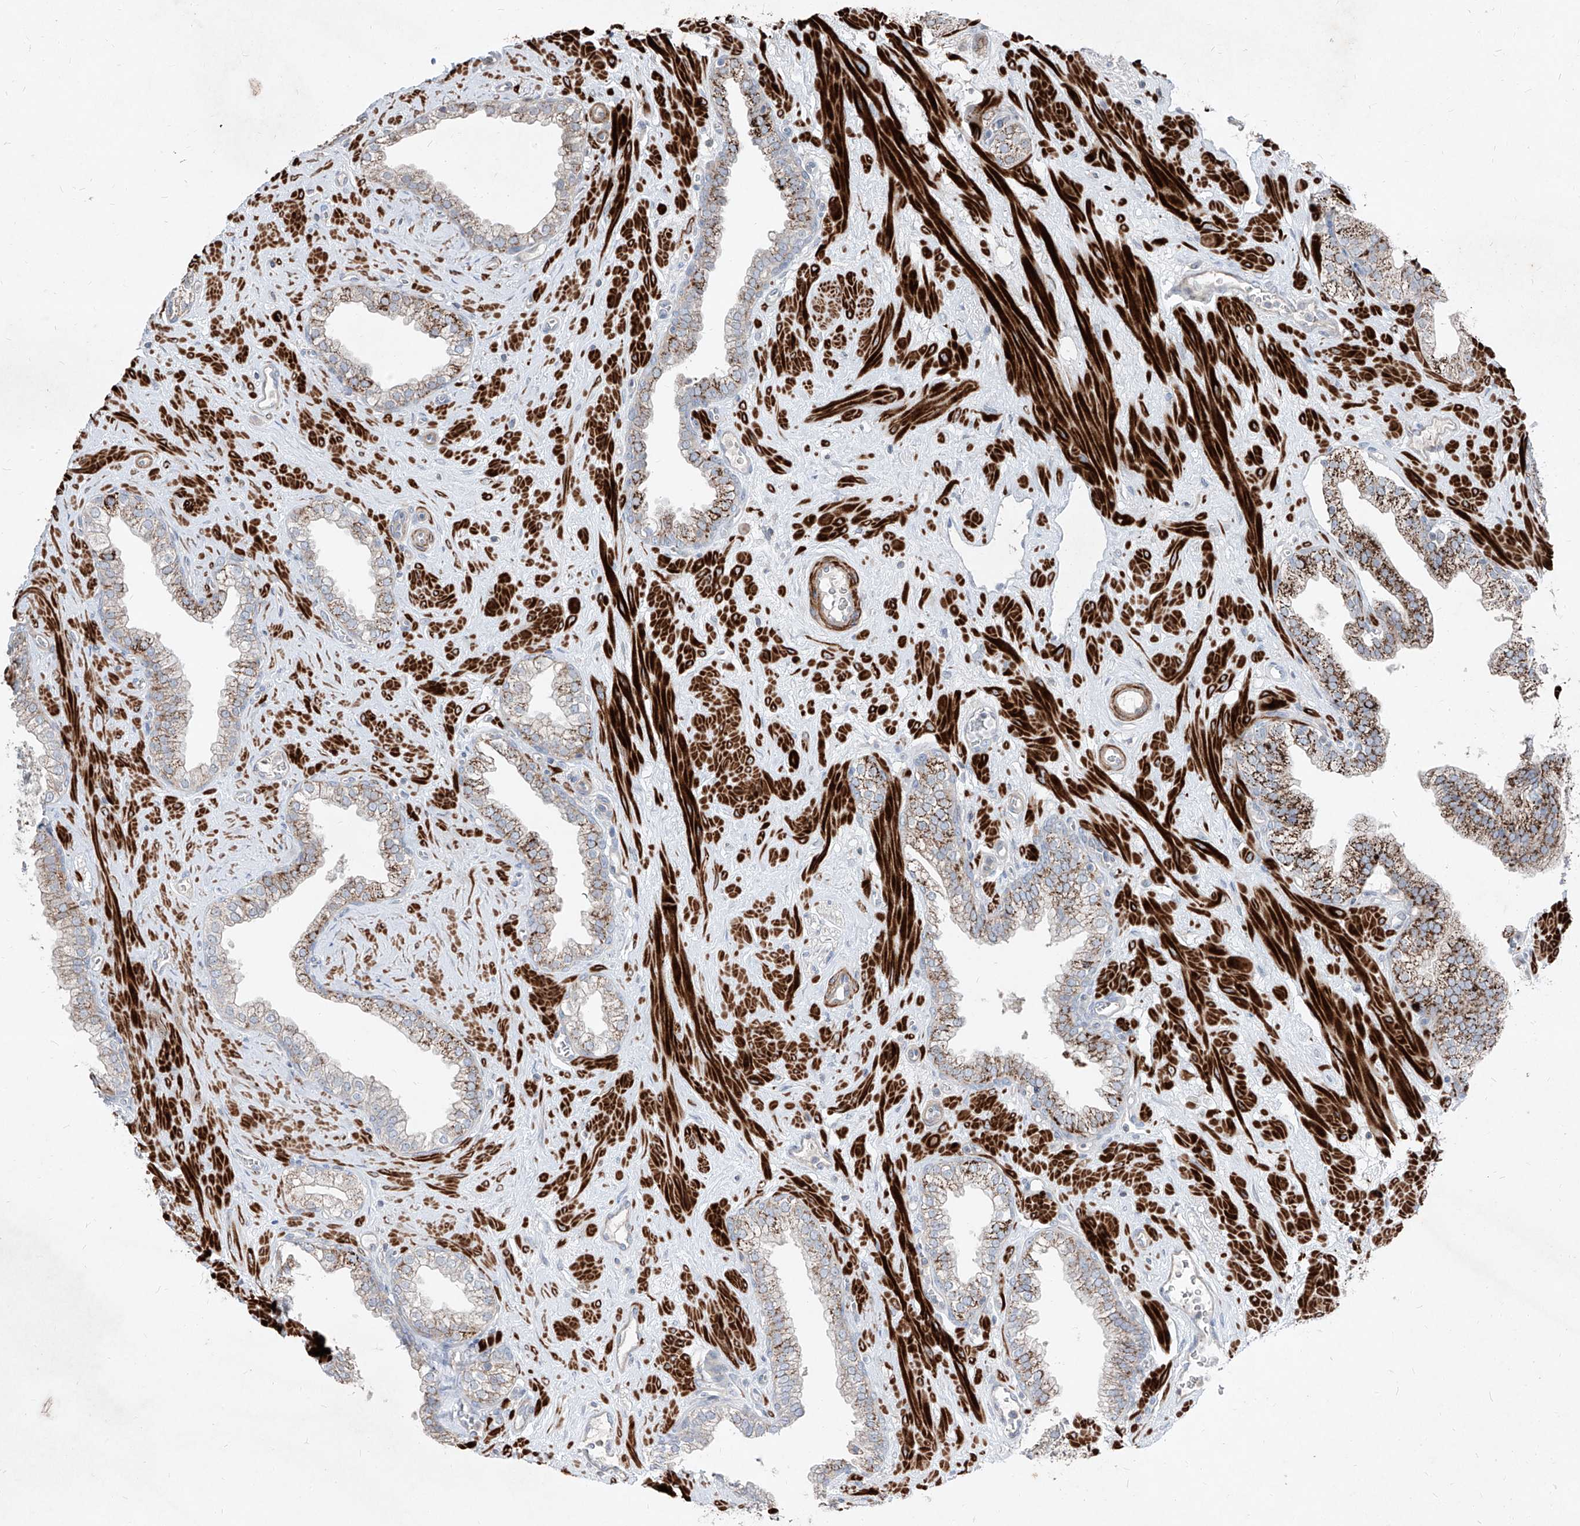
{"staining": {"intensity": "moderate", "quantity": "25%-75%", "location": "cytoplasmic/membranous"}, "tissue": "prostate", "cell_type": "Glandular cells", "image_type": "normal", "snomed": [{"axis": "morphology", "description": "Normal tissue, NOS"}, {"axis": "morphology", "description": "Urothelial carcinoma, Low grade"}, {"axis": "topography", "description": "Urinary bladder"}, {"axis": "topography", "description": "Prostate"}], "caption": "Immunohistochemical staining of normal prostate displays medium levels of moderate cytoplasmic/membranous positivity in approximately 25%-75% of glandular cells. (DAB (3,3'-diaminobenzidine) IHC with brightfield microscopy, high magnification).", "gene": "UFD1", "patient": {"sex": "male", "age": 60}}